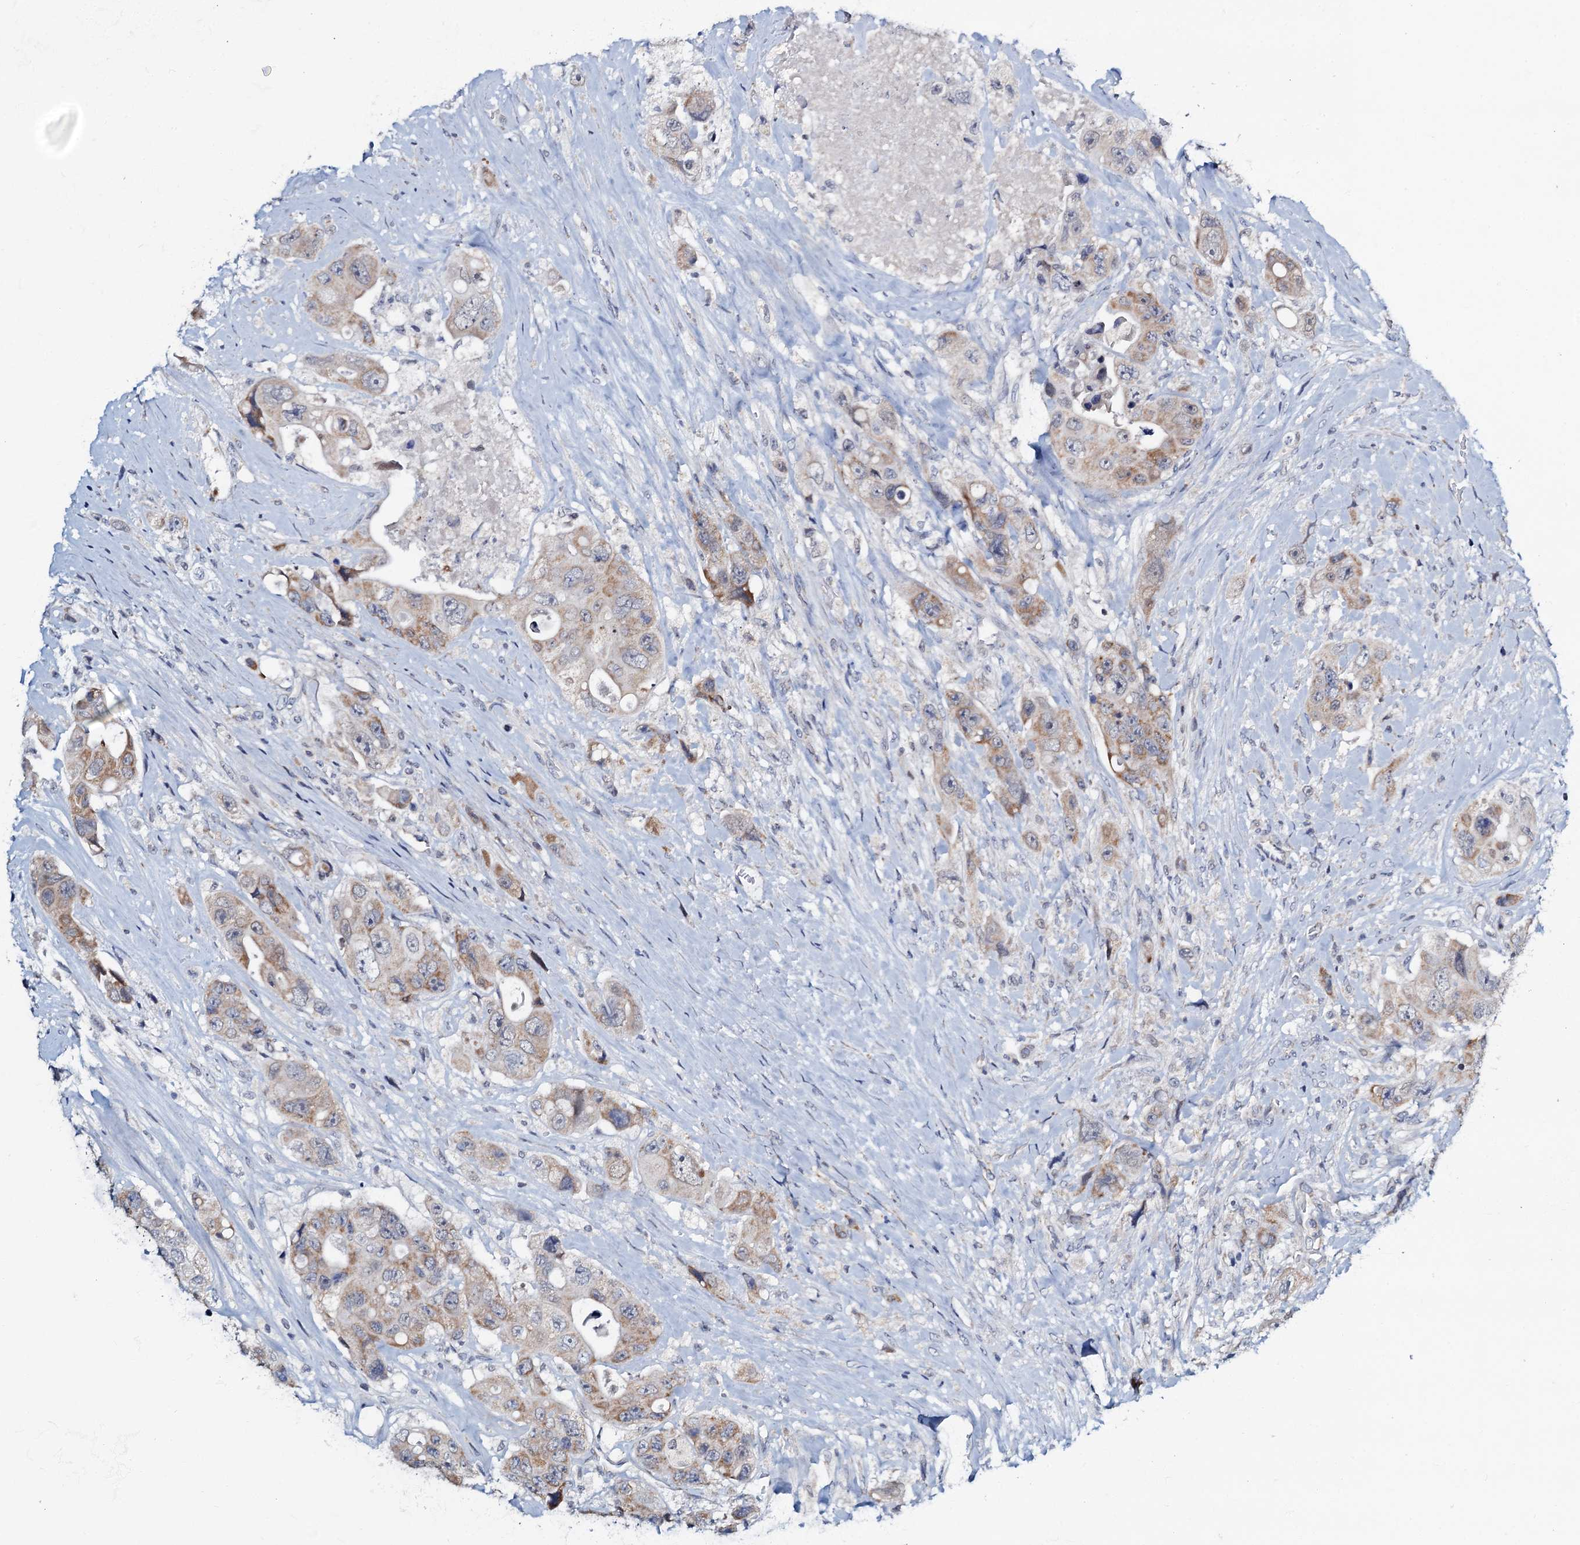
{"staining": {"intensity": "moderate", "quantity": ">75%", "location": "cytoplasmic/membranous"}, "tissue": "colorectal cancer", "cell_type": "Tumor cells", "image_type": "cancer", "snomed": [{"axis": "morphology", "description": "Adenocarcinoma, NOS"}, {"axis": "topography", "description": "Colon"}], "caption": "Immunohistochemical staining of colorectal cancer (adenocarcinoma) shows medium levels of moderate cytoplasmic/membranous protein expression in approximately >75% of tumor cells.", "gene": "MRPL51", "patient": {"sex": "female", "age": 46}}